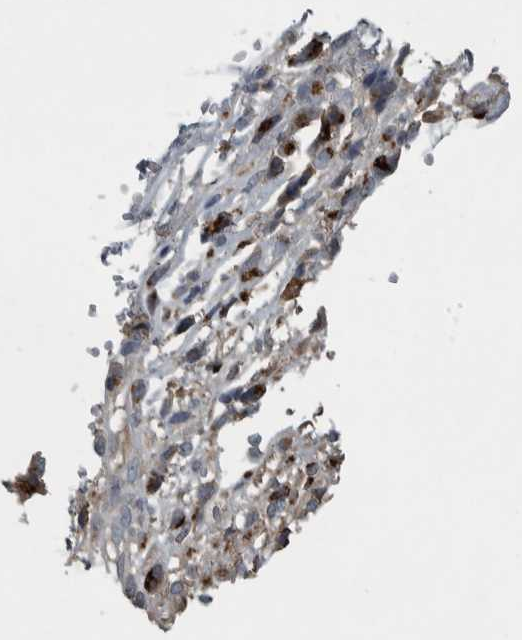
{"staining": {"intensity": "negative", "quantity": "none", "location": "none"}, "tissue": "melanoma", "cell_type": "Tumor cells", "image_type": "cancer", "snomed": [{"axis": "morphology", "description": "Malignant melanoma, NOS"}, {"axis": "topography", "description": "Skin"}], "caption": "The IHC histopathology image has no significant expression in tumor cells of malignant melanoma tissue.", "gene": "CLCN2", "patient": {"sex": "female", "age": 55}}